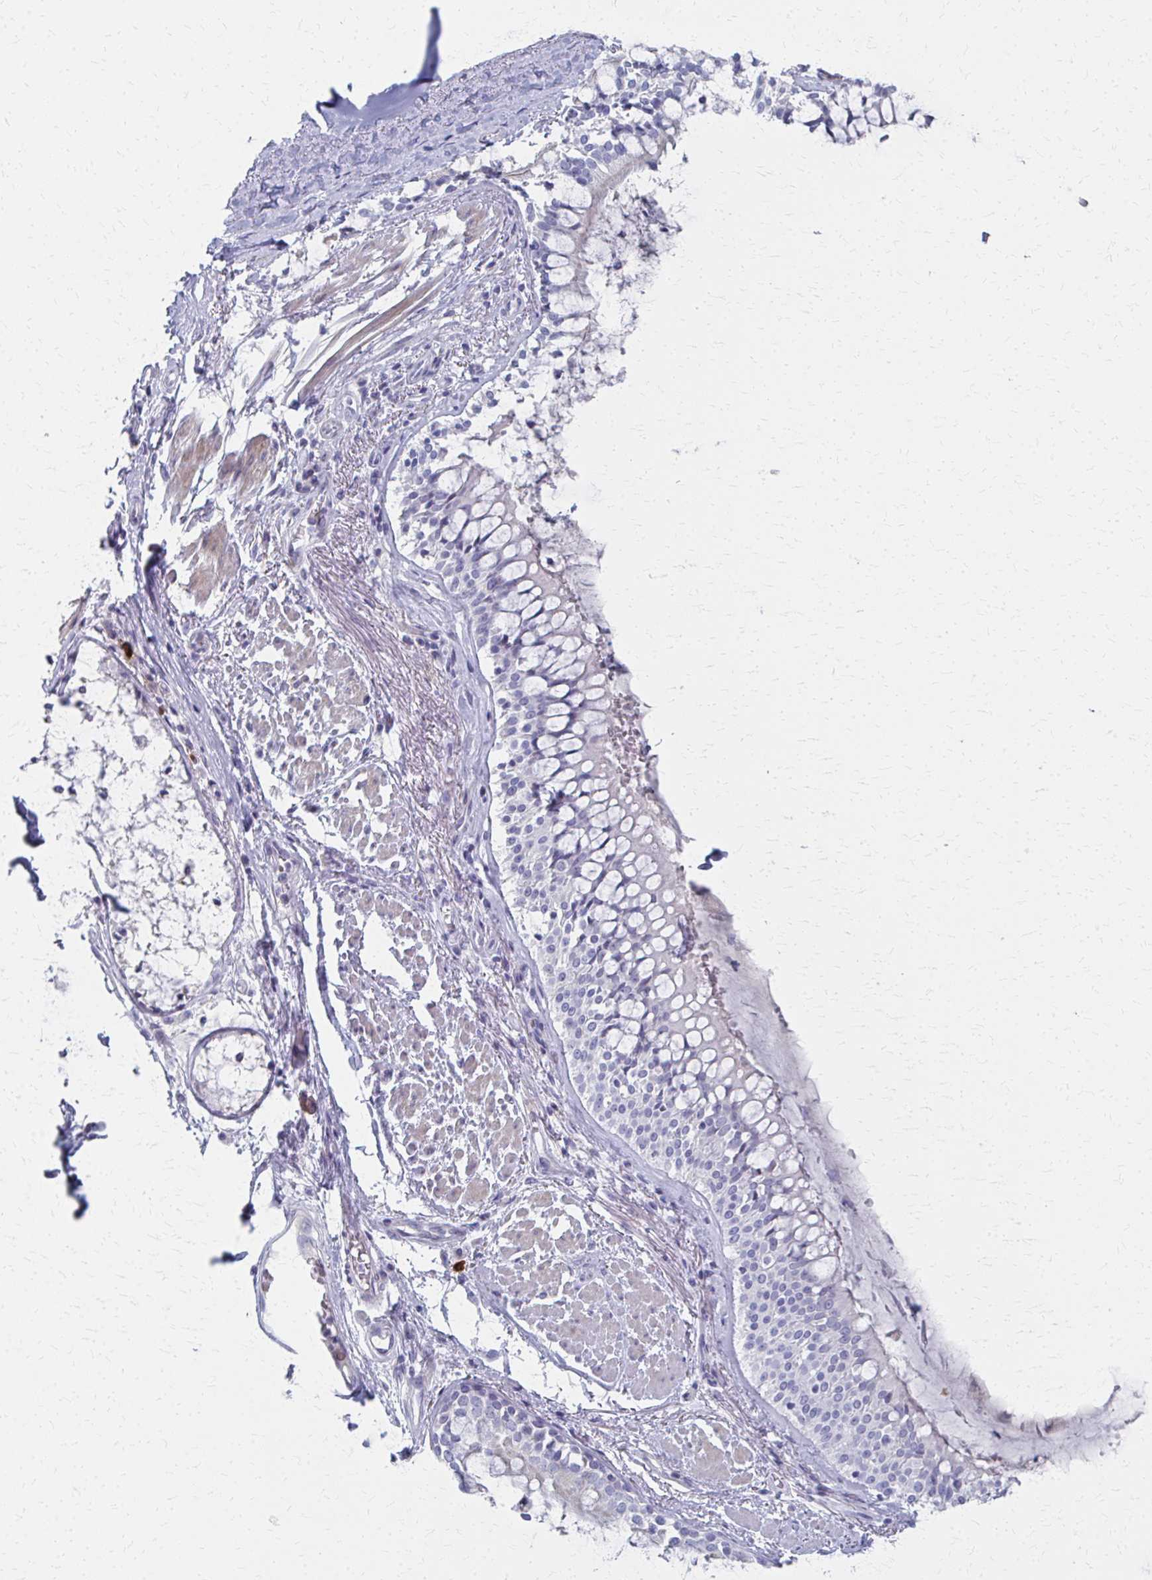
{"staining": {"intensity": "negative", "quantity": "none", "location": "none"}, "tissue": "adipose tissue", "cell_type": "Adipocytes", "image_type": "normal", "snomed": [{"axis": "morphology", "description": "Normal tissue, NOS"}, {"axis": "topography", "description": "Cartilage tissue"}, {"axis": "topography", "description": "Bronchus"}], "caption": "An immunohistochemistry (IHC) image of unremarkable adipose tissue is shown. There is no staining in adipocytes of adipose tissue.", "gene": "MS4A2", "patient": {"sex": "male", "age": 64}}